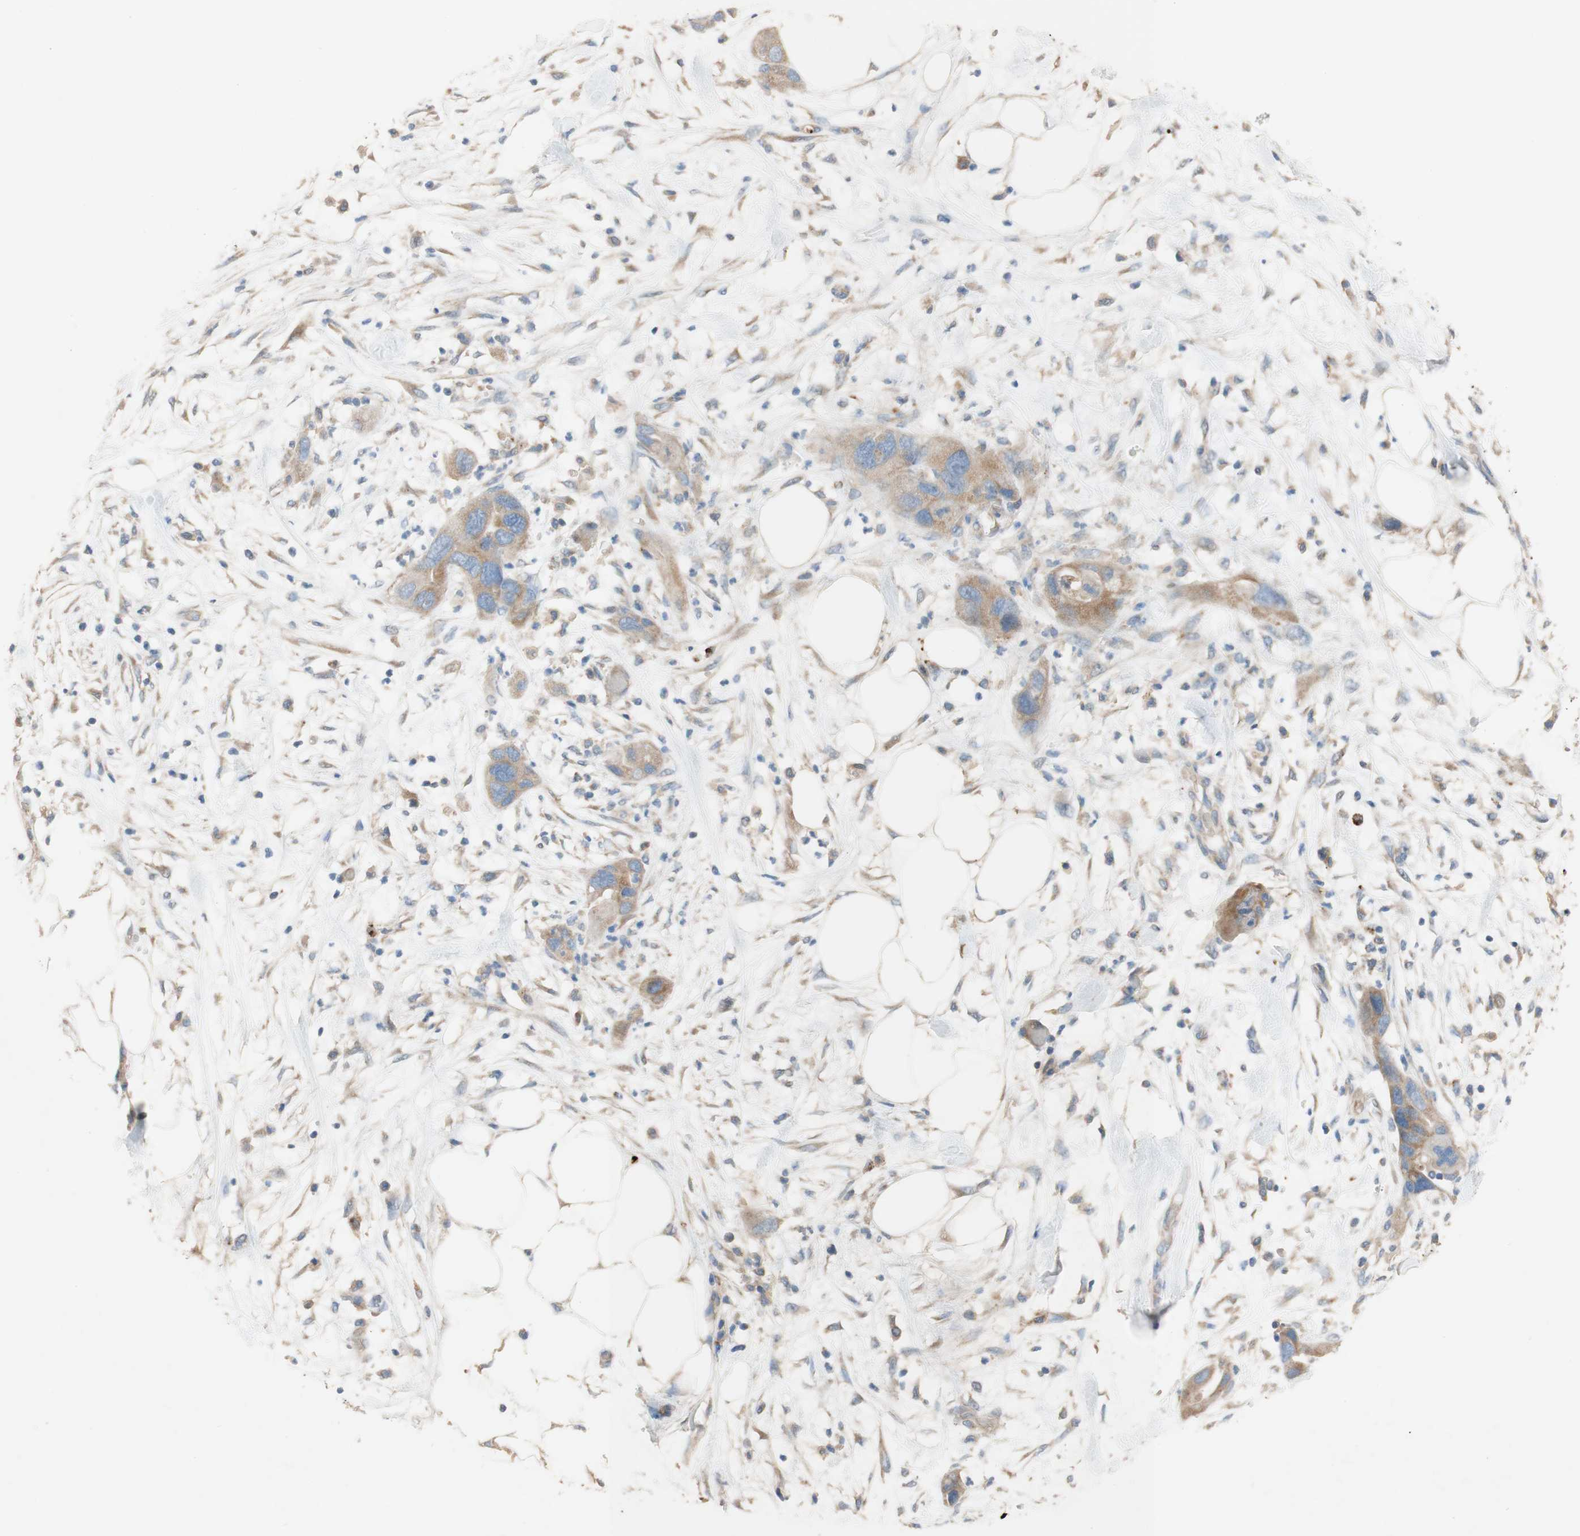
{"staining": {"intensity": "moderate", "quantity": "25%-75%", "location": "cytoplasmic/membranous"}, "tissue": "pancreatic cancer", "cell_type": "Tumor cells", "image_type": "cancer", "snomed": [{"axis": "morphology", "description": "Adenocarcinoma, NOS"}, {"axis": "topography", "description": "Pancreas"}], "caption": "Human pancreatic cancer stained with a protein marker shows moderate staining in tumor cells.", "gene": "DKK3", "patient": {"sex": "female", "age": 71}}